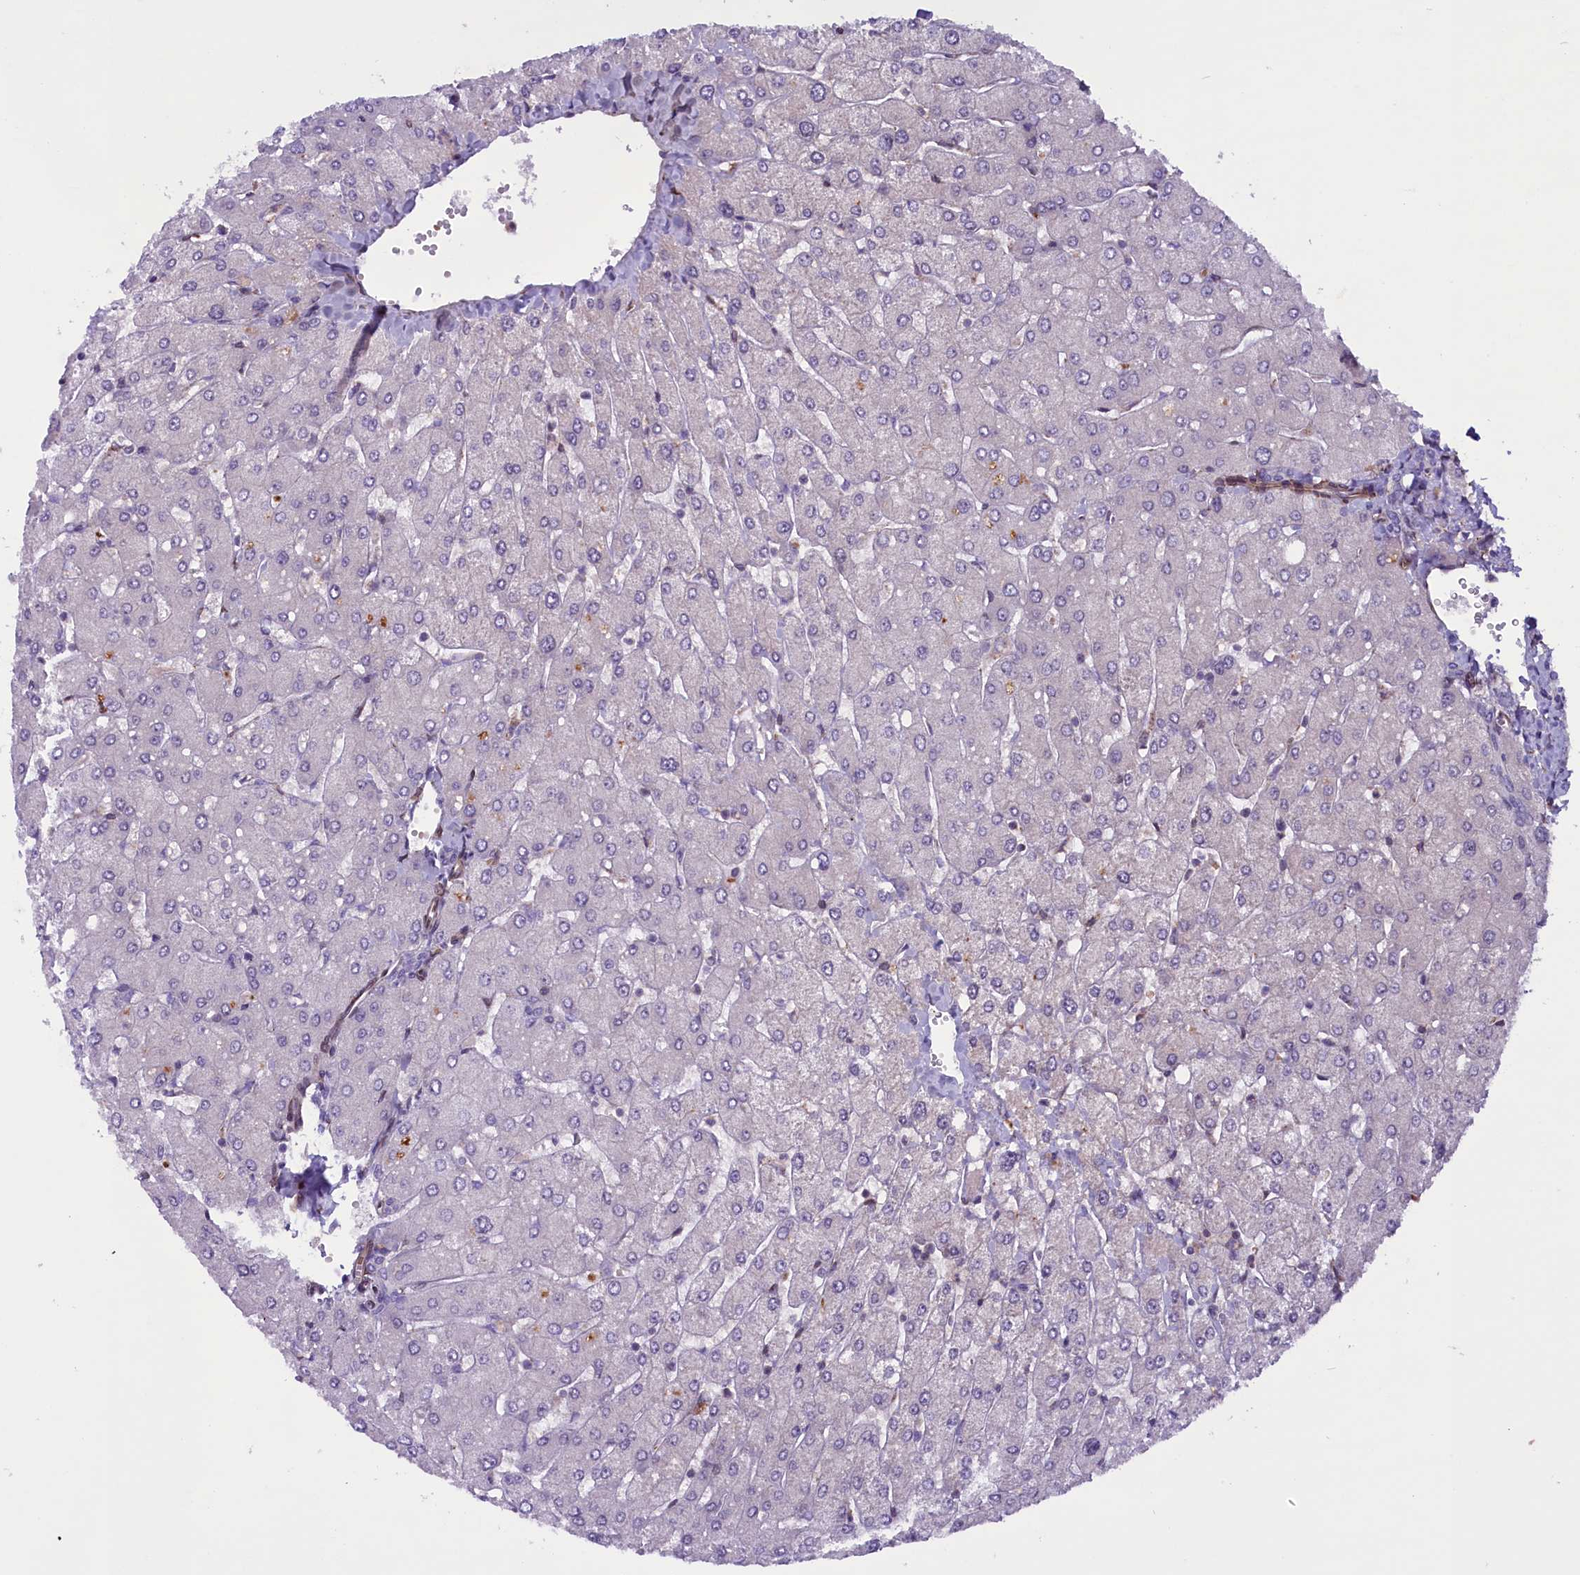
{"staining": {"intensity": "negative", "quantity": "none", "location": "none"}, "tissue": "liver", "cell_type": "Cholangiocytes", "image_type": "normal", "snomed": [{"axis": "morphology", "description": "Normal tissue, NOS"}, {"axis": "topography", "description": "Liver"}], "caption": "Image shows no significant protein expression in cholangiocytes of unremarkable liver.", "gene": "MIEF2", "patient": {"sex": "male", "age": 55}}